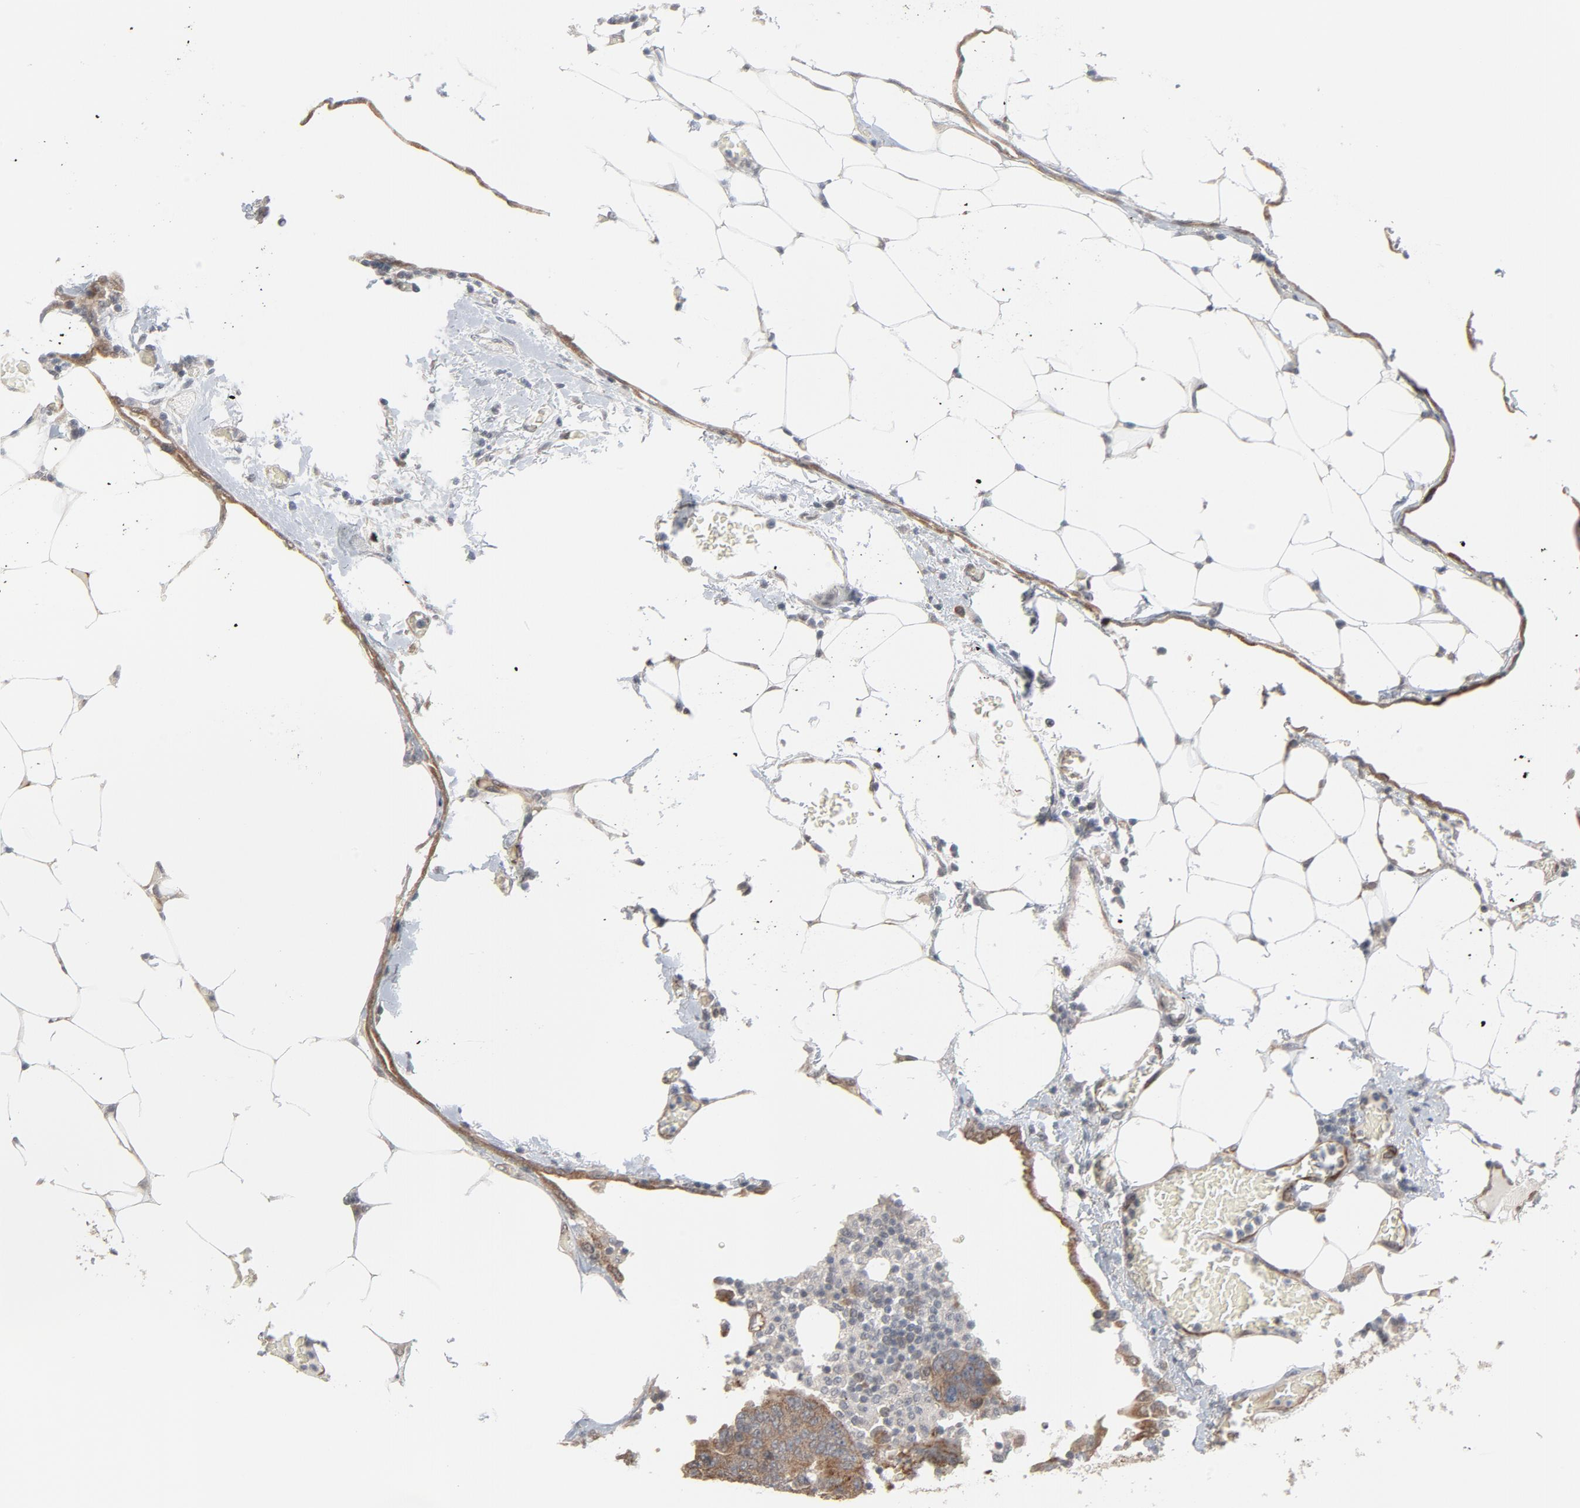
{"staining": {"intensity": "moderate", "quantity": ">75%", "location": "cytoplasmic/membranous"}, "tissue": "colorectal cancer", "cell_type": "Tumor cells", "image_type": "cancer", "snomed": [{"axis": "morphology", "description": "Adenocarcinoma, NOS"}, {"axis": "topography", "description": "Colon"}], "caption": "Colorectal cancer (adenocarcinoma) stained with IHC reveals moderate cytoplasmic/membranous staining in about >75% of tumor cells. The protein is stained brown, and the nuclei are stained in blue (DAB IHC with brightfield microscopy, high magnification).", "gene": "ITPR3", "patient": {"sex": "female", "age": 86}}